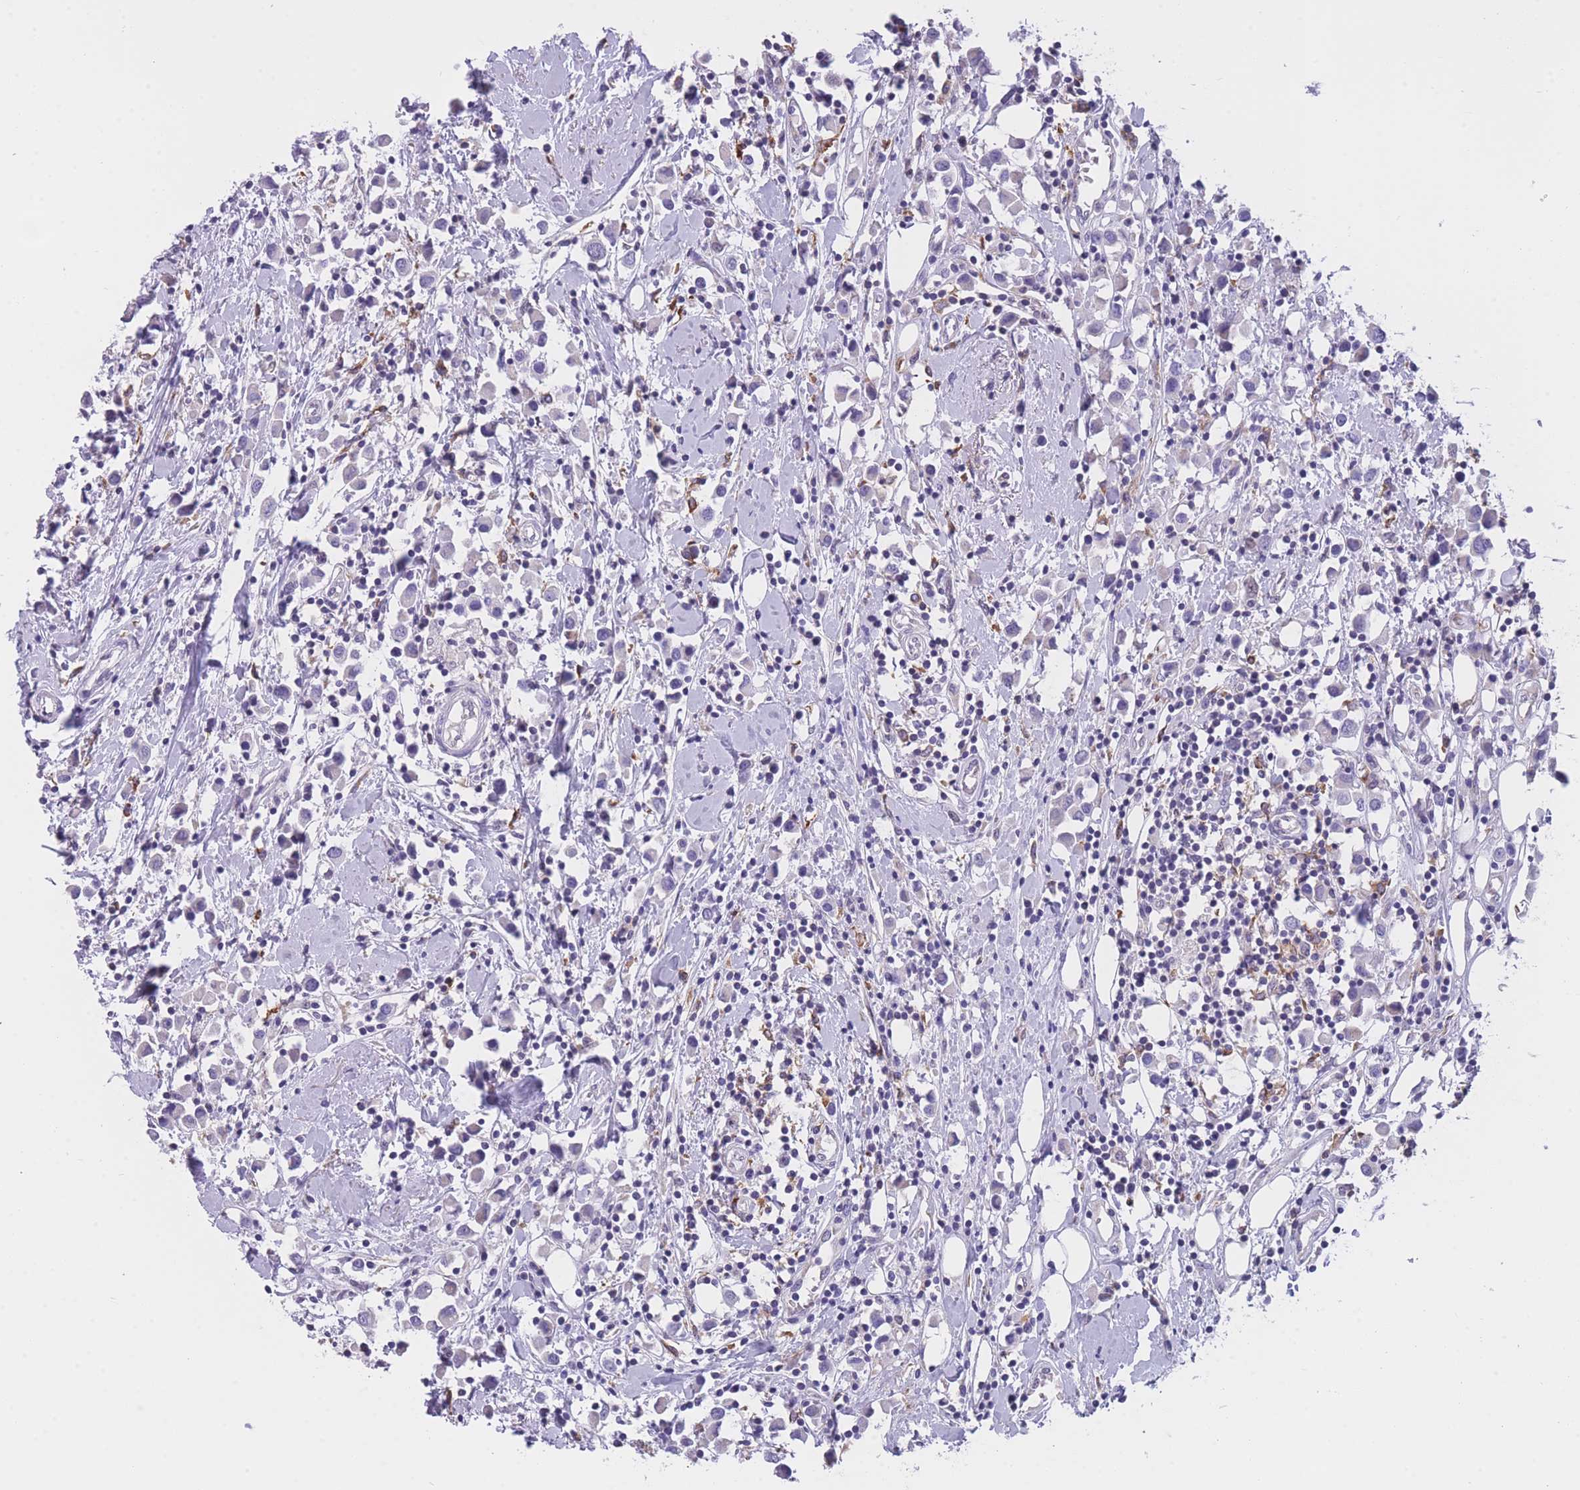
{"staining": {"intensity": "negative", "quantity": "none", "location": "none"}, "tissue": "breast cancer", "cell_type": "Tumor cells", "image_type": "cancer", "snomed": [{"axis": "morphology", "description": "Duct carcinoma"}, {"axis": "topography", "description": "Breast"}], "caption": "Immunohistochemistry image of infiltrating ductal carcinoma (breast) stained for a protein (brown), which exhibits no positivity in tumor cells. The staining was performed using DAB to visualize the protein expression in brown, while the nuclei were stained in blue with hematoxylin (Magnification: 20x).", "gene": "ZNF662", "patient": {"sex": "female", "age": 61}}